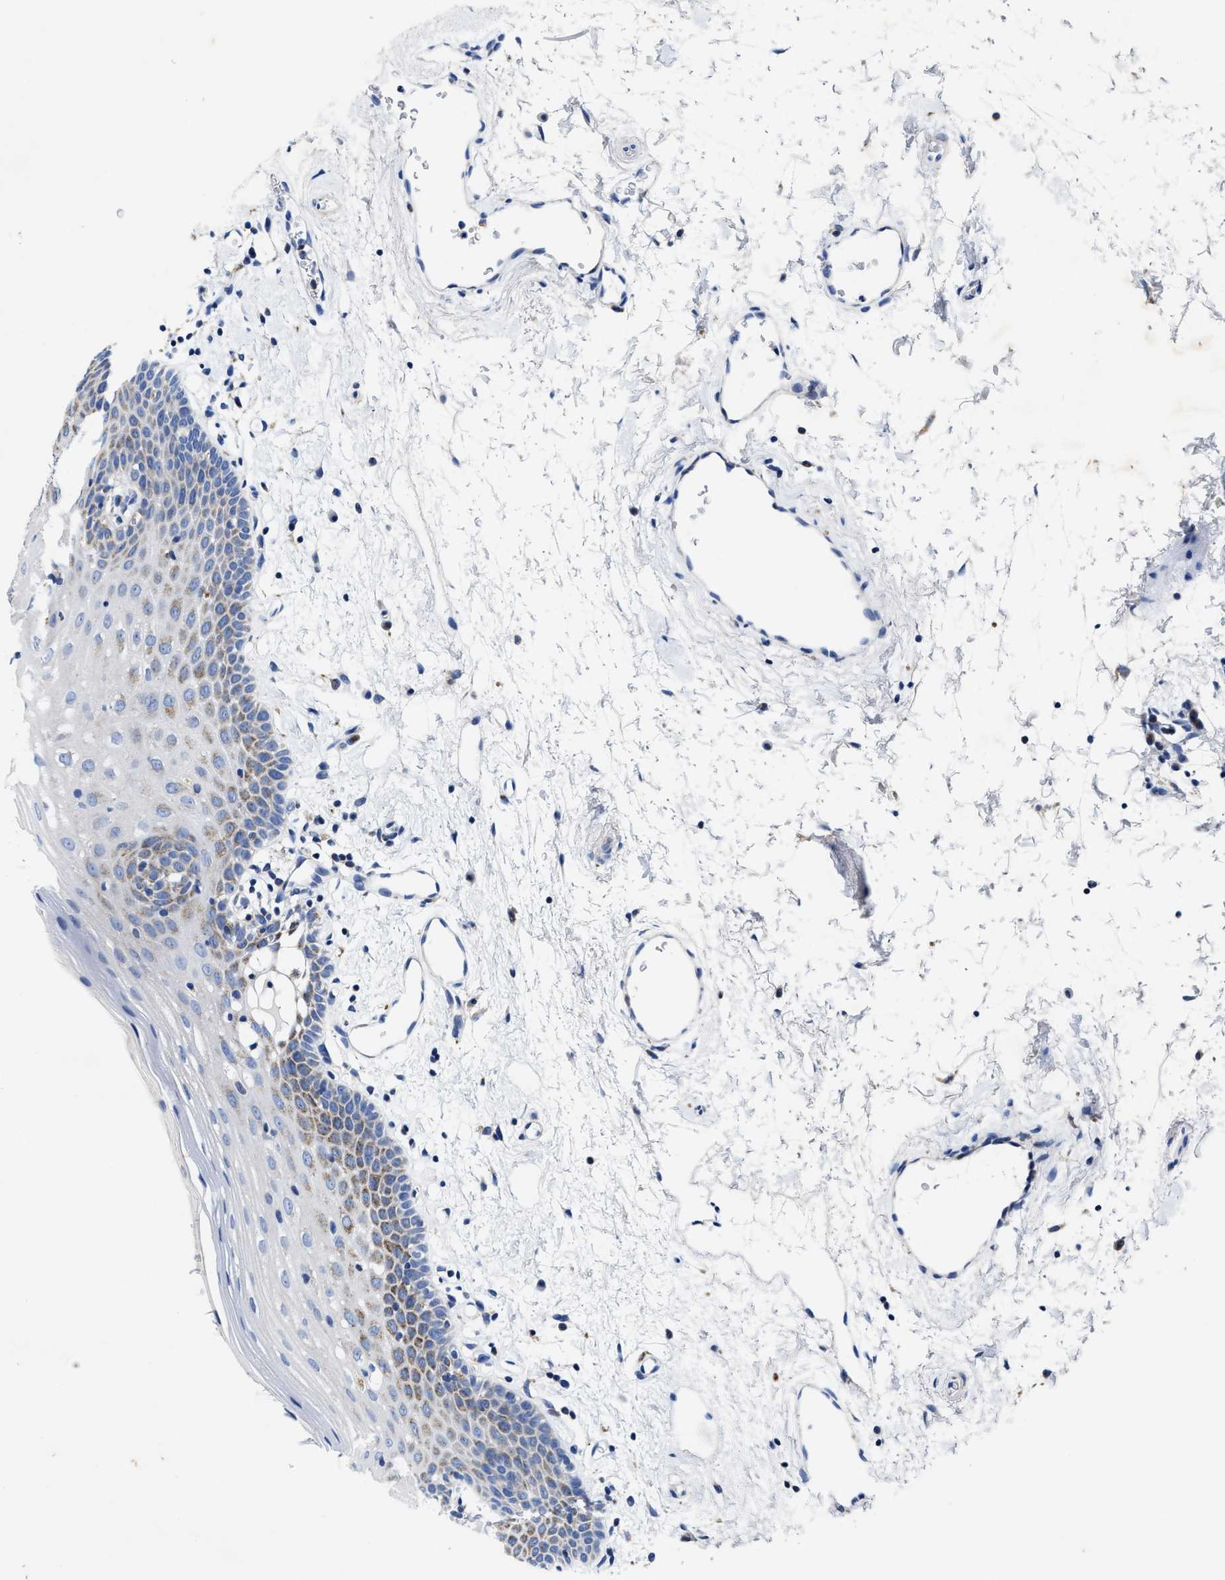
{"staining": {"intensity": "moderate", "quantity": "<25%", "location": "cytoplasmic/membranous"}, "tissue": "oral mucosa", "cell_type": "Squamous epithelial cells", "image_type": "normal", "snomed": [{"axis": "morphology", "description": "Normal tissue, NOS"}, {"axis": "topography", "description": "Oral tissue"}], "caption": "Squamous epithelial cells demonstrate moderate cytoplasmic/membranous expression in about <25% of cells in benign oral mucosa.", "gene": "TBRG4", "patient": {"sex": "male", "age": 66}}